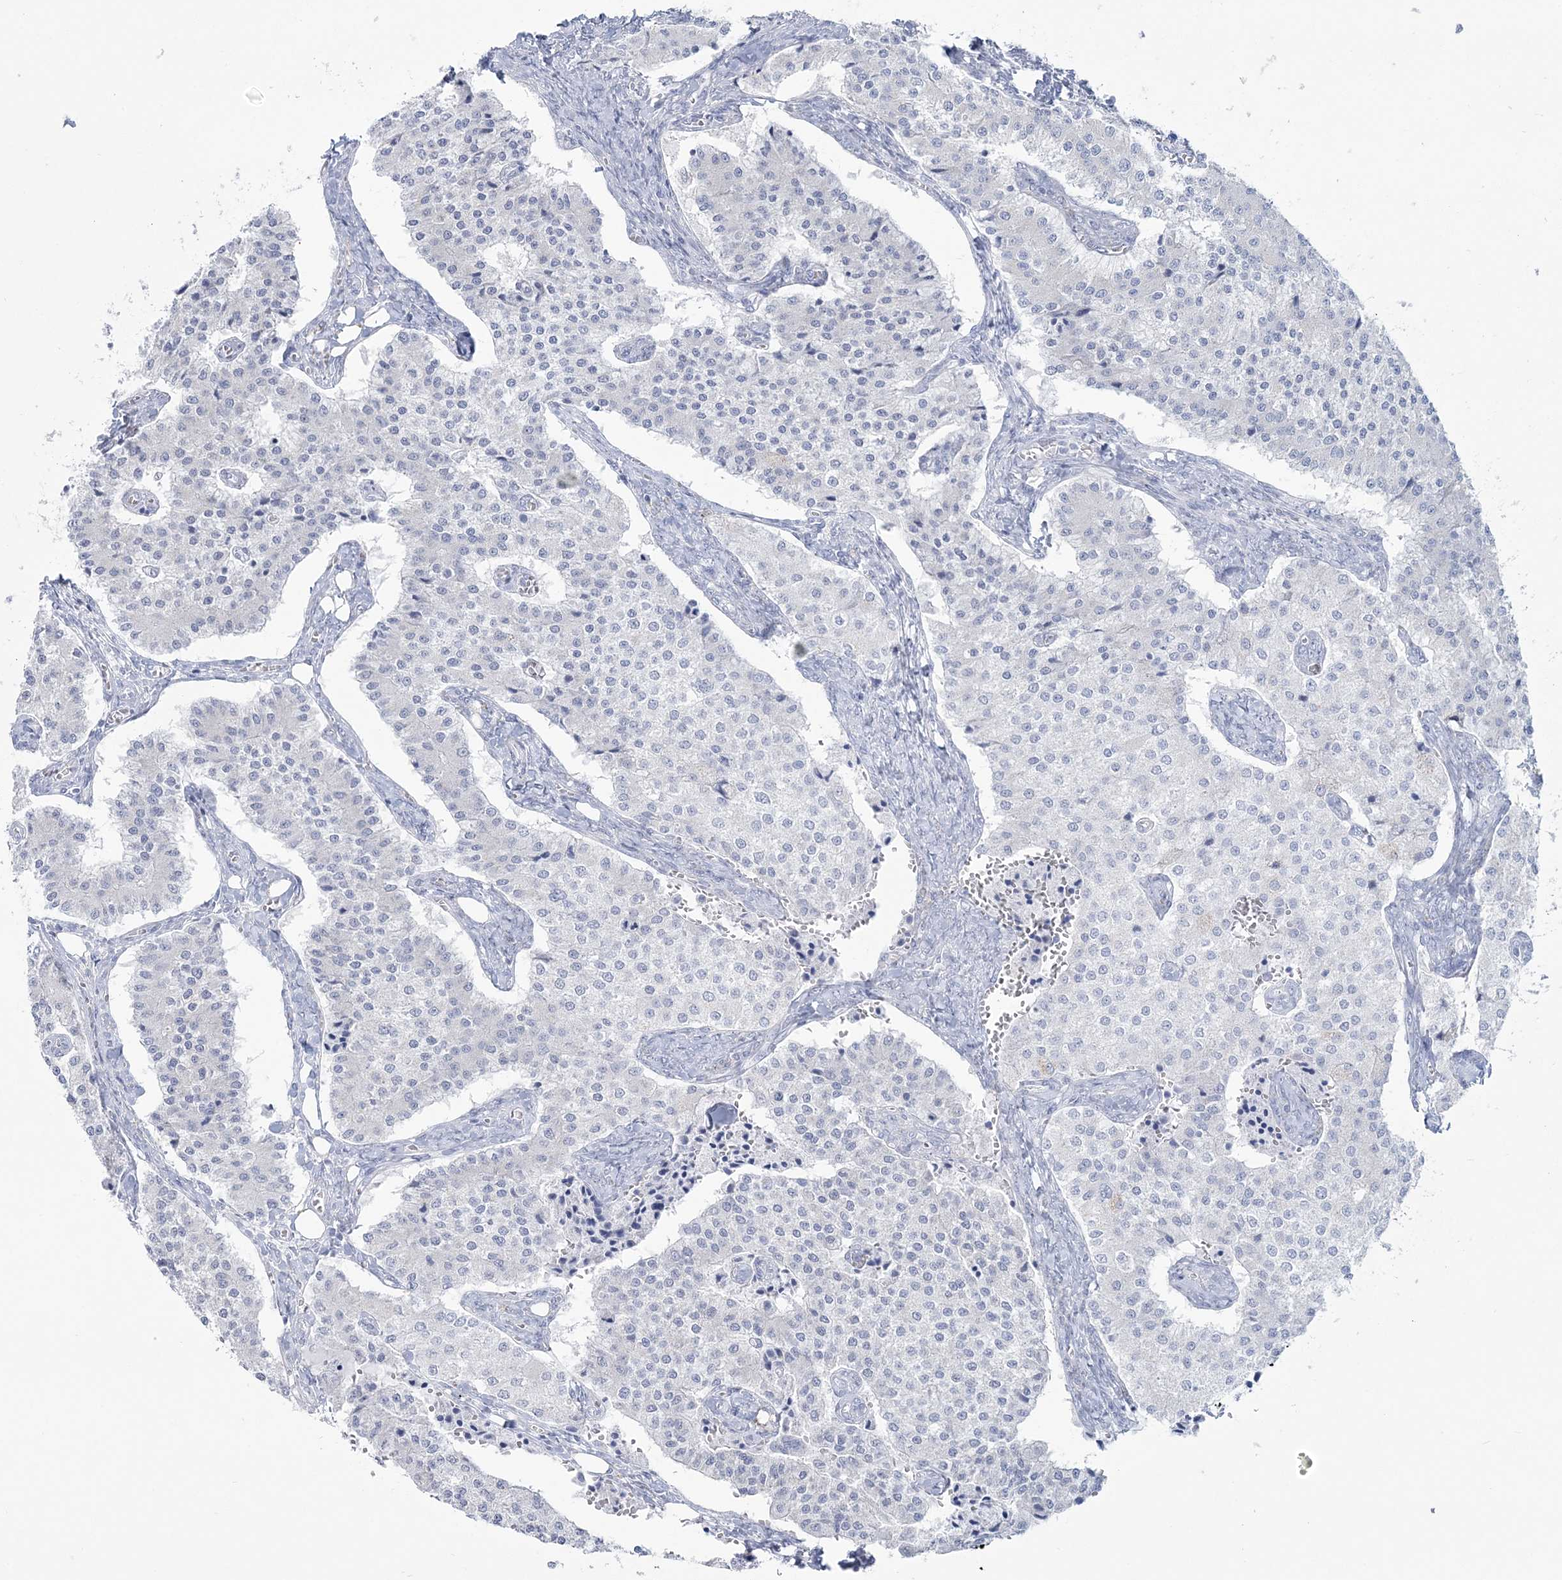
{"staining": {"intensity": "negative", "quantity": "none", "location": "none"}, "tissue": "carcinoid", "cell_type": "Tumor cells", "image_type": "cancer", "snomed": [{"axis": "morphology", "description": "Carcinoid, malignant, NOS"}, {"axis": "topography", "description": "Colon"}], "caption": "IHC of human carcinoid exhibits no expression in tumor cells.", "gene": "ZNF843", "patient": {"sex": "female", "age": 52}}